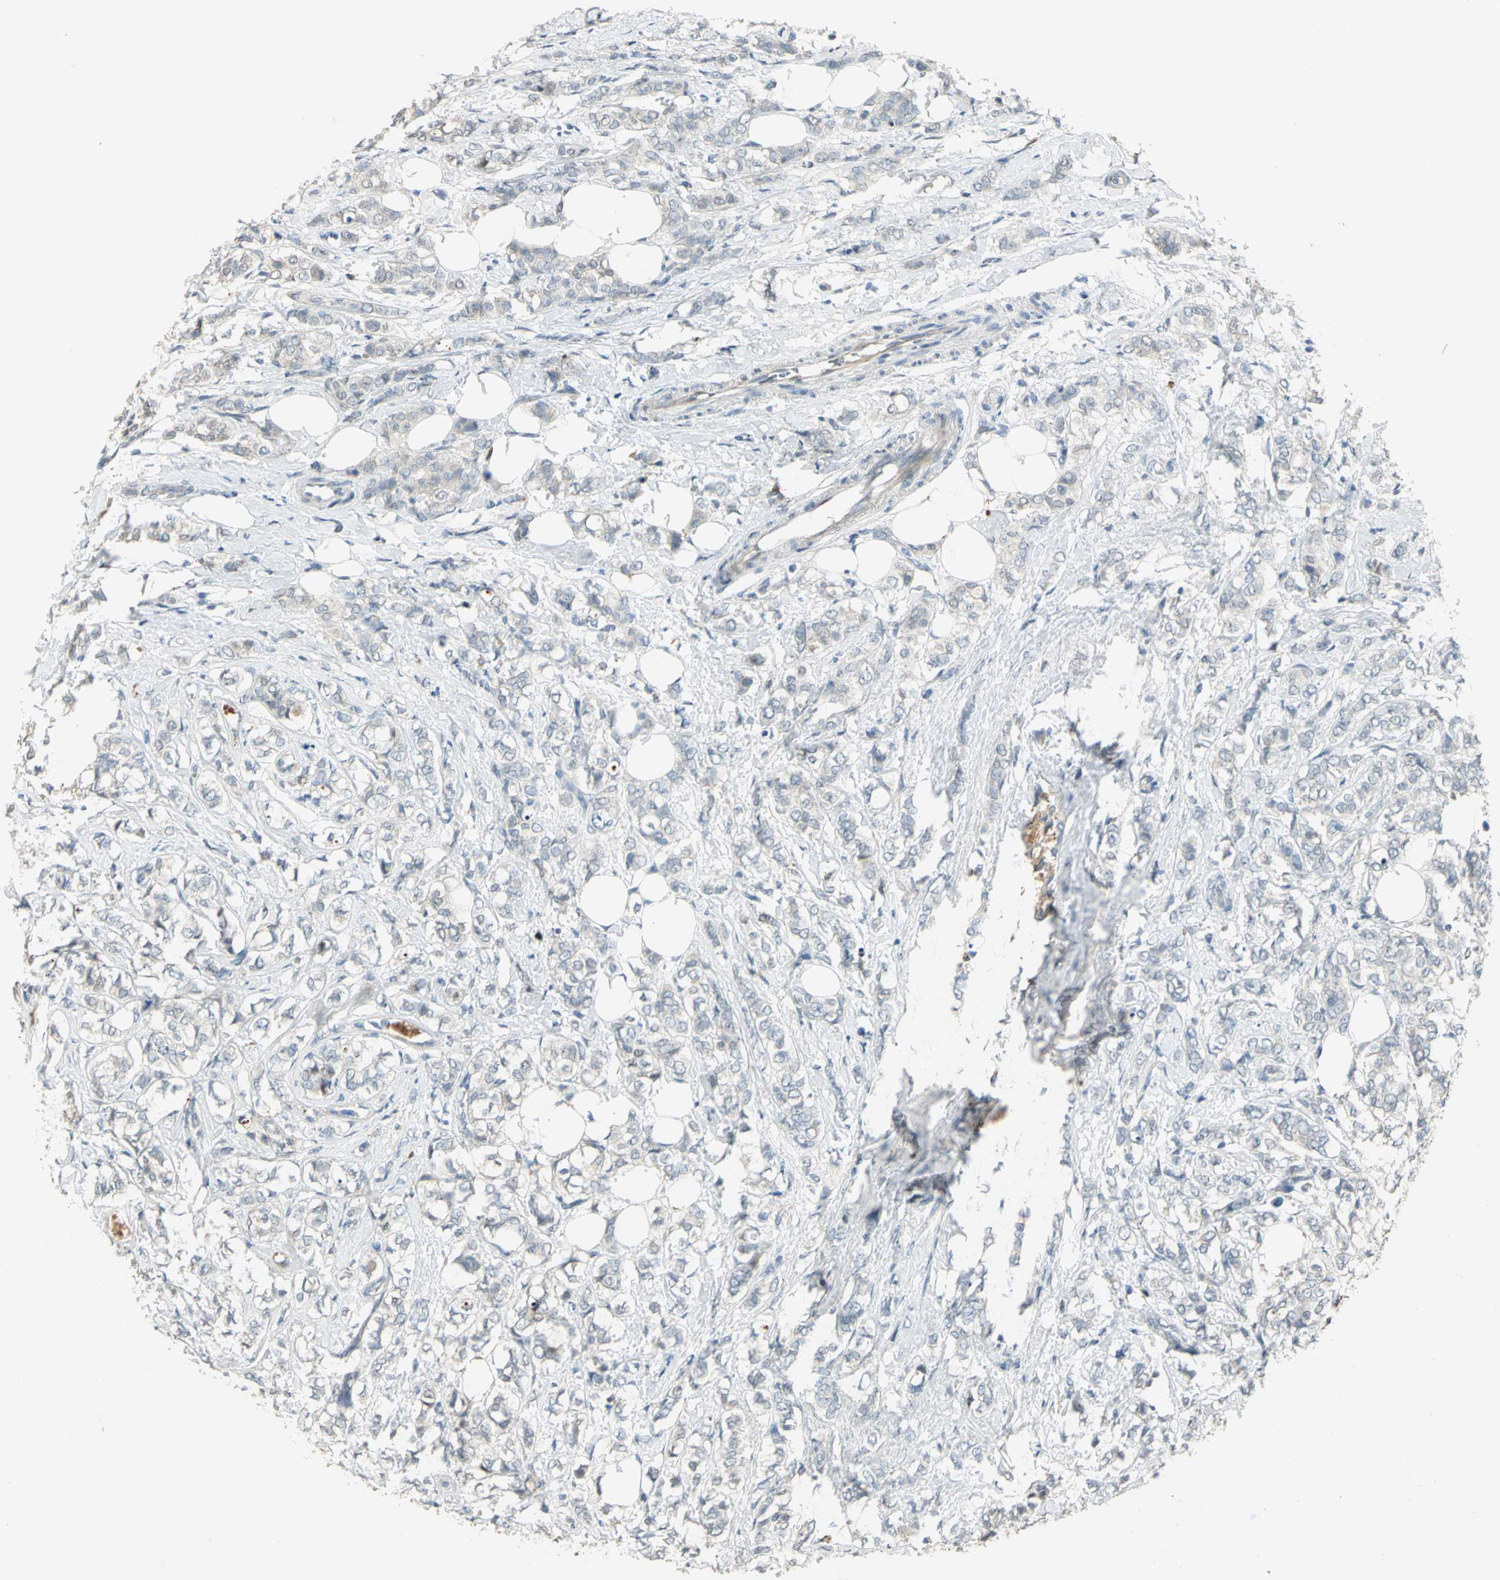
{"staining": {"intensity": "negative", "quantity": "none", "location": "none"}, "tissue": "breast cancer", "cell_type": "Tumor cells", "image_type": "cancer", "snomed": [{"axis": "morphology", "description": "Lobular carcinoma"}, {"axis": "topography", "description": "Breast"}], "caption": "Image shows no protein staining in tumor cells of lobular carcinoma (breast) tissue.", "gene": "PROC", "patient": {"sex": "female", "age": 60}}